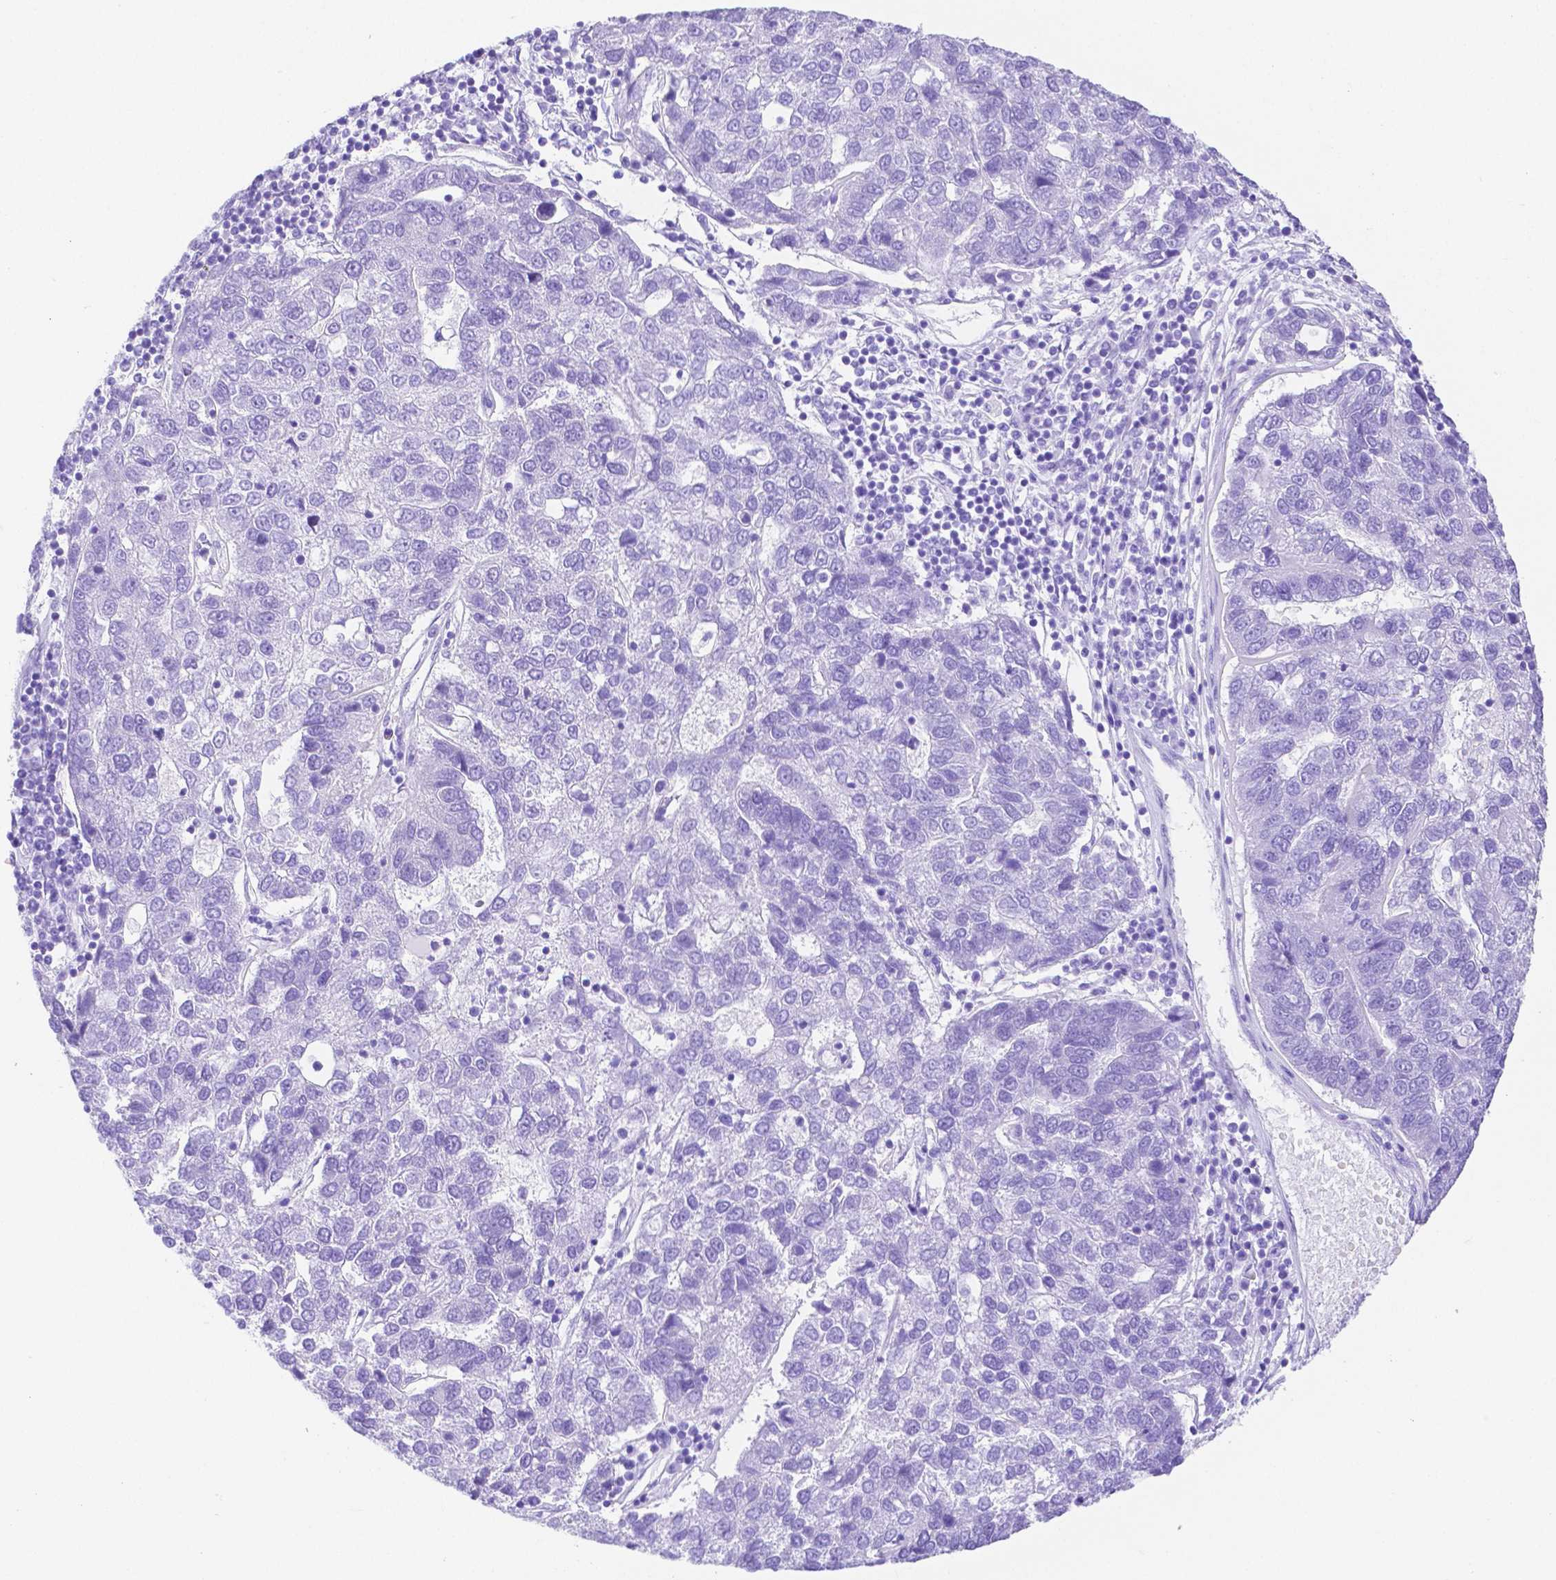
{"staining": {"intensity": "negative", "quantity": "none", "location": "none"}, "tissue": "pancreatic cancer", "cell_type": "Tumor cells", "image_type": "cancer", "snomed": [{"axis": "morphology", "description": "Adenocarcinoma, NOS"}, {"axis": "topography", "description": "Pancreas"}], "caption": "High magnification brightfield microscopy of adenocarcinoma (pancreatic) stained with DAB (3,3'-diaminobenzidine) (brown) and counterstained with hematoxylin (blue): tumor cells show no significant staining.", "gene": "SMR3A", "patient": {"sex": "female", "age": 61}}